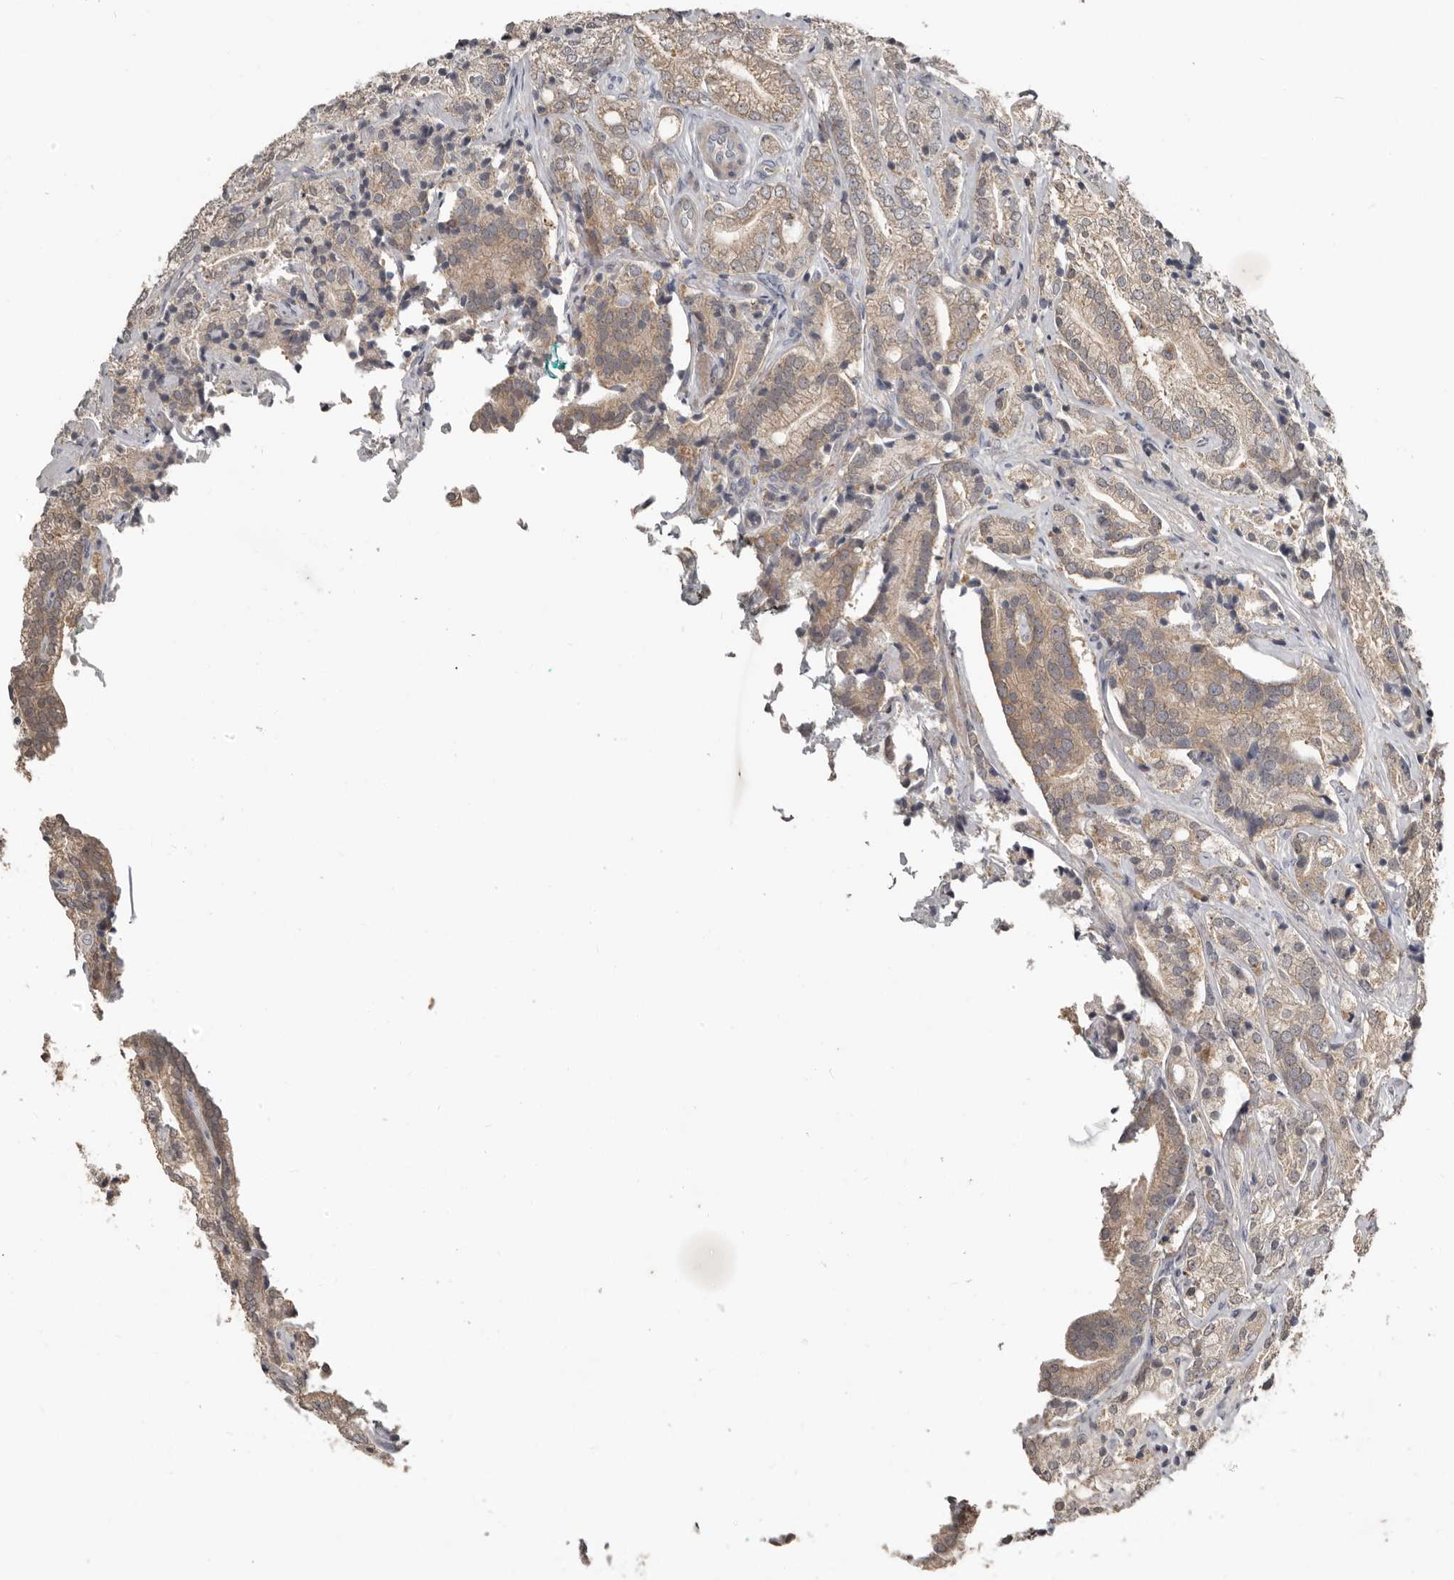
{"staining": {"intensity": "weak", "quantity": ">75%", "location": "cytoplasmic/membranous"}, "tissue": "prostate cancer", "cell_type": "Tumor cells", "image_type": "cancer", "snomed": [{"axis": "morphology", "description": "Adenocarcinoma, High grade"}, {"axis": "topography", "description": "Prostate"}], "caption": "Protein positivity by immunohistochemistry shows weak cytoplasmic/membranous staining in approximately >75% of tumor cells in prostate cancer.", "gene": "KCNJ8", "patient": {"sex": "male", "age": 57}}